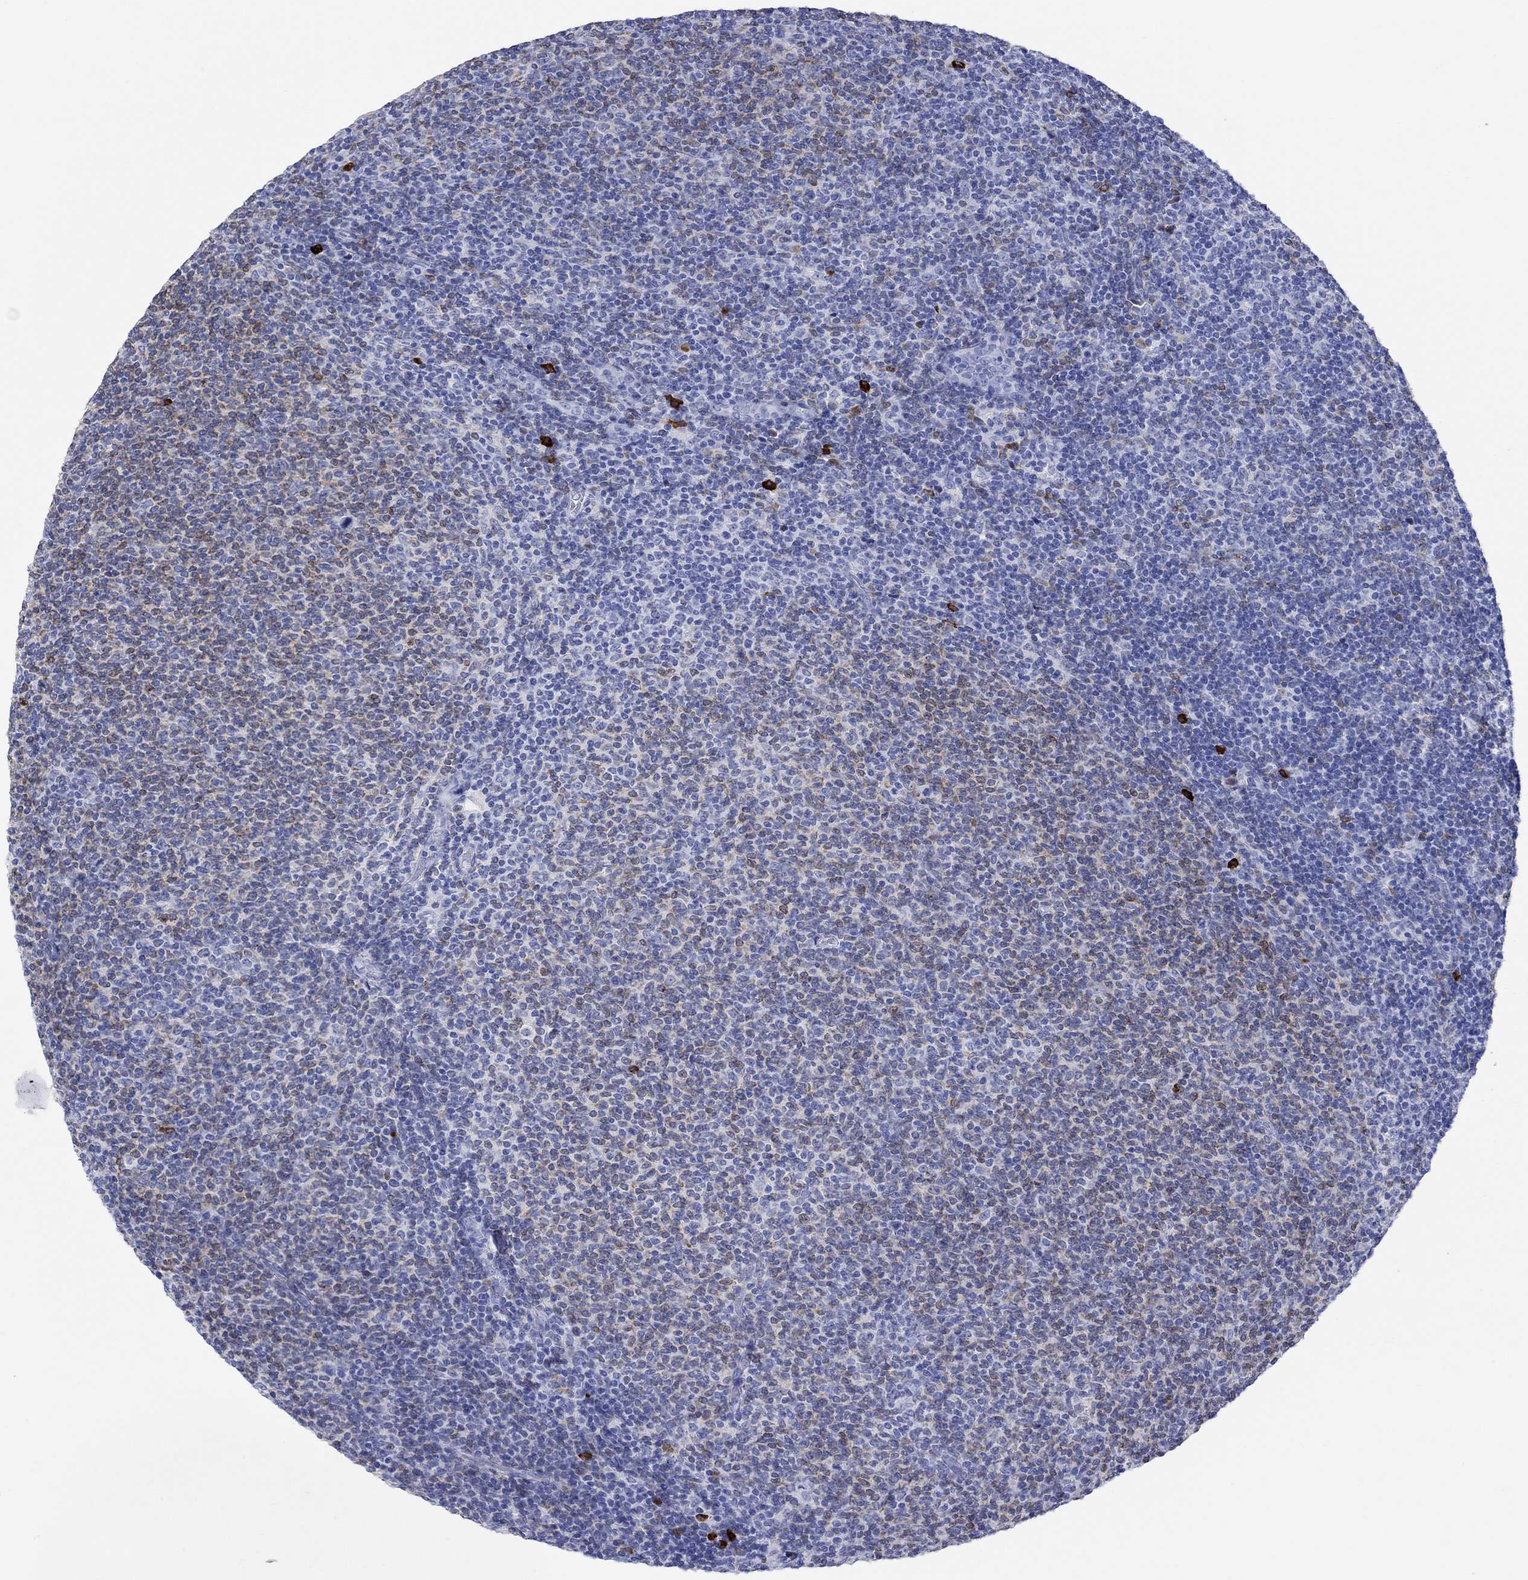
{"staining": {"intensity": "negative", "quantity": "none", "location": "none"}, "tissue": "lymphoma", "cell_type": "Tumor cells", "image_type": "cancer", "snomed": [{"axis": "morphology", "description": "Malignant lymphoma, non-Hodgkin's type, Low grade"}, {"axis": "topography", "description": "Lymph node"}], "caption": "Tumor cells show no significant expression in lymphoma.", "gene": "P2RY6", "patient": {"sex": "male", "age": 52}}